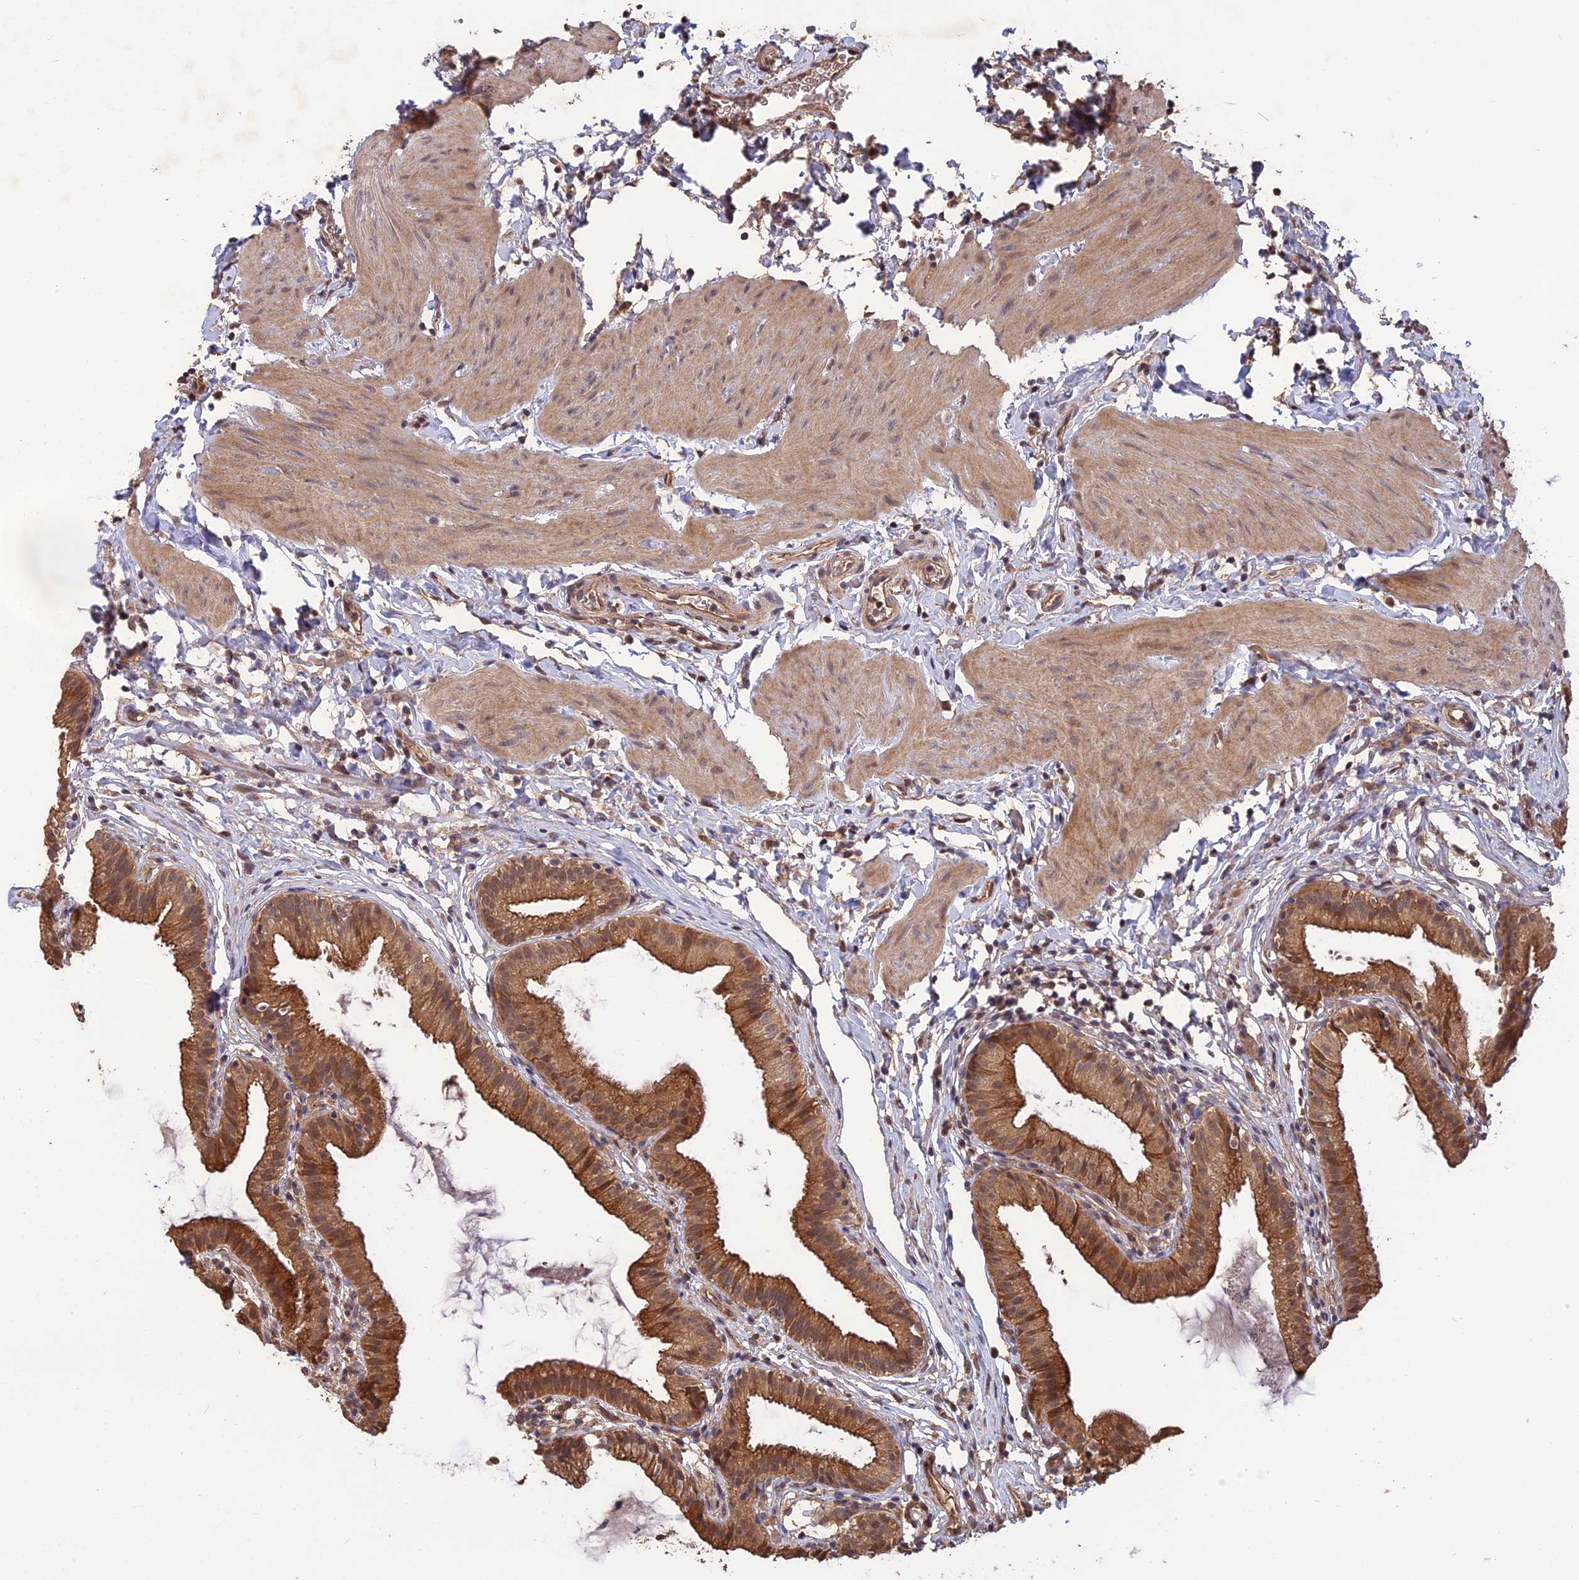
{"staining": {"intensity": "strong", "quantity": ">75%", "location": "cytoplasmic/membranous"}, "tissue": "gallbladder", "cell_type": "Glandular cells", "image_type": "normal", "snomed": [{"axis": "morphology", "description": "Normal tissue, NOS"}, {"axis": "topography", "description": "Gallbladder"}], "caption": "Immunohistochemistry (IHC) staining of benign gallbladder, which demonstrates high levels of strong cytoplasmic/membranous staining in about >75% of glandular cells indicating strong cytoplasmic/membranous protein expression. The staining was performed using DAB (3,3'-diaminobenzidine) (brown) for protein detection and nuclei were counterstained in hematoxylin (blue).", "gene": "ARHGAP40", "patient": {"sex": "female", "age": 46}}